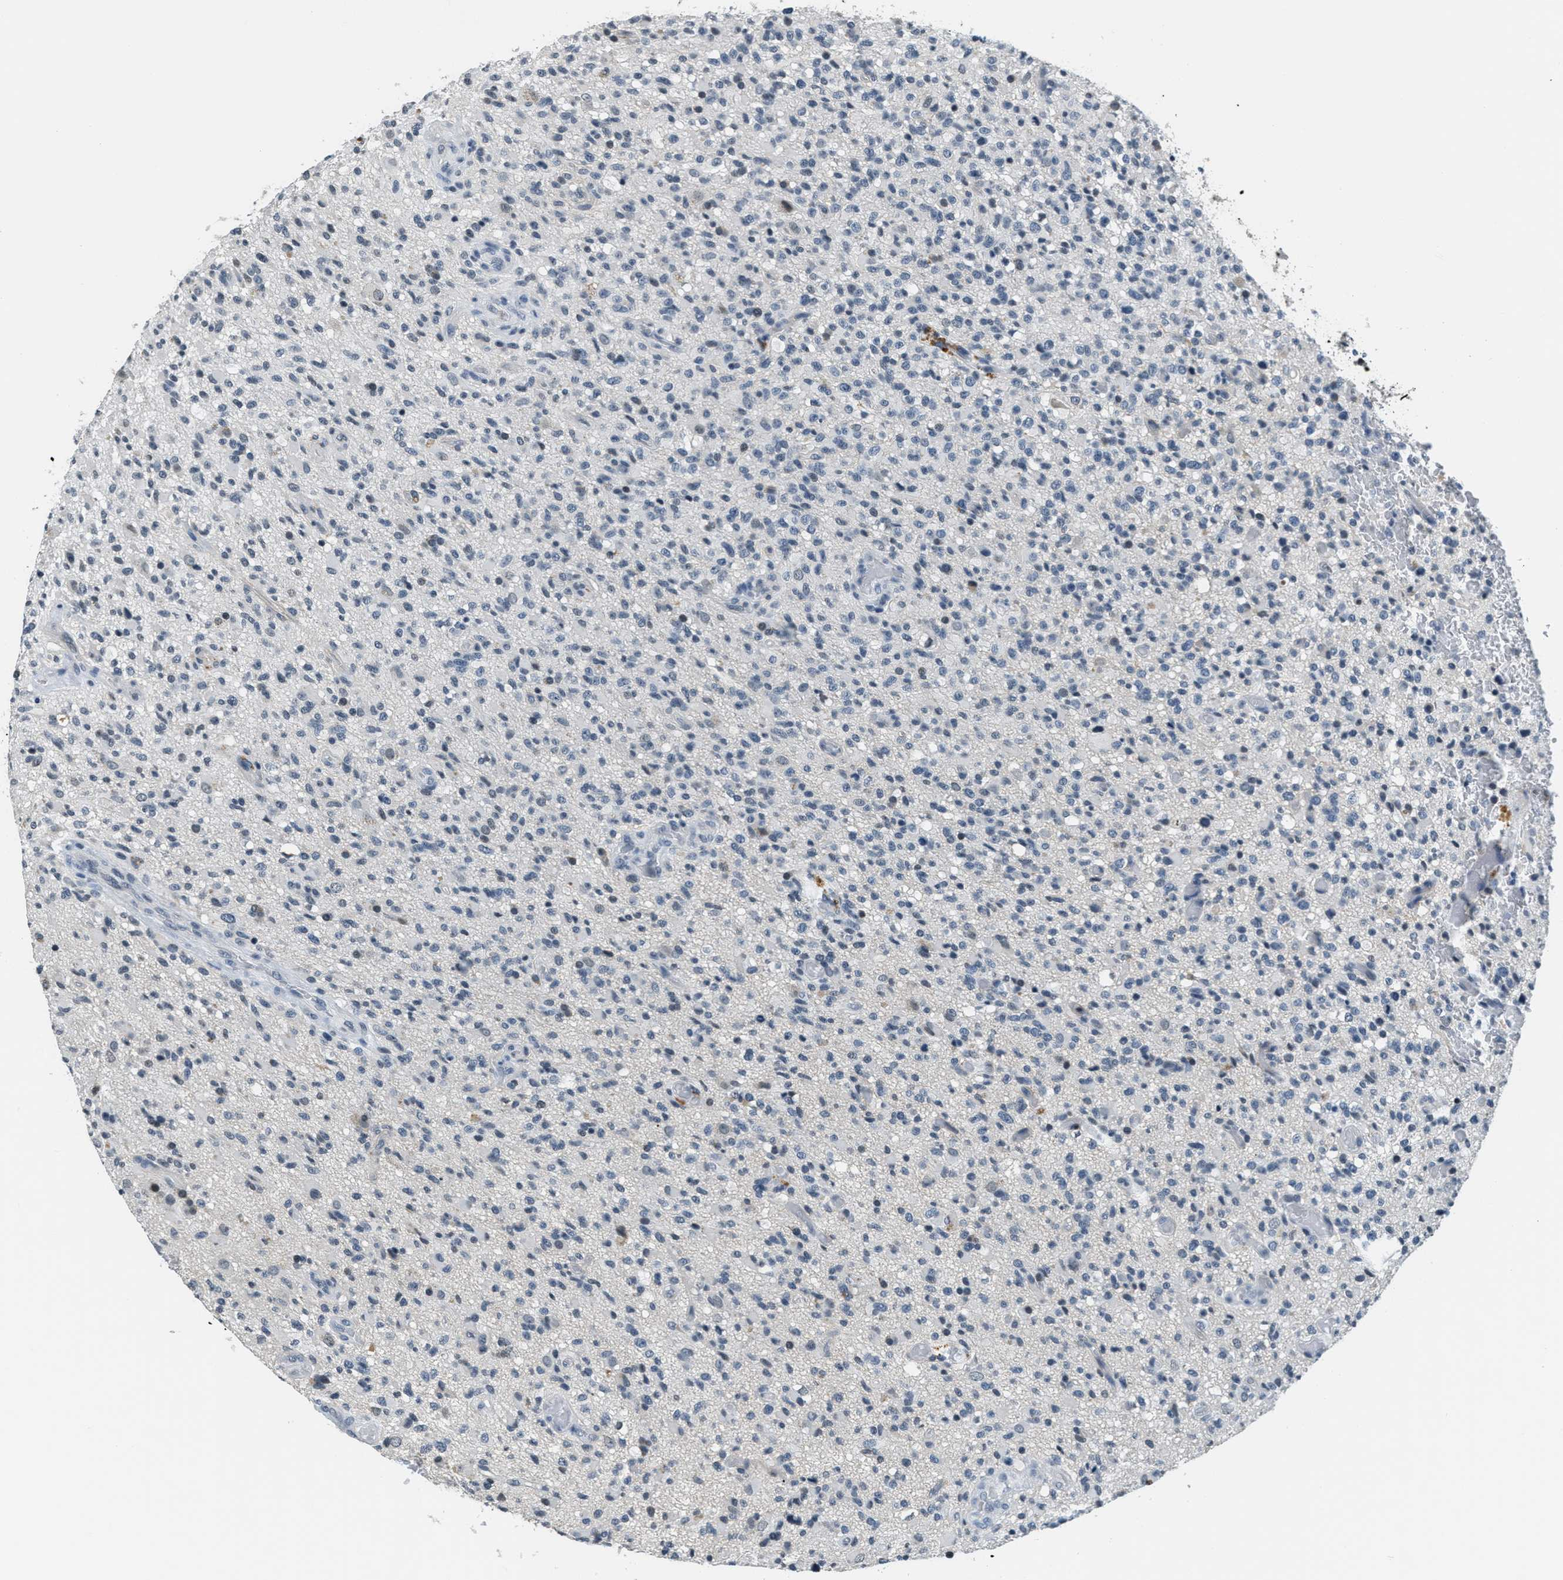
{"staining": {"intensity": "negative", "quantity": "none", "location": "none"}, "tissue": "glioma", "cell_type": "Tumor cells", "image_type": "cancer", "snomed": [{"axis": "morphology", "description": "Glioma, malignant, High grade"}, {"axis": "topography", "description": "Brain"}], "caption": "An image of glioma stained for a protein shows no brown staining in tumor cells.", "gene": "CA4", "patient": {"sex": "male", "age": 71}}